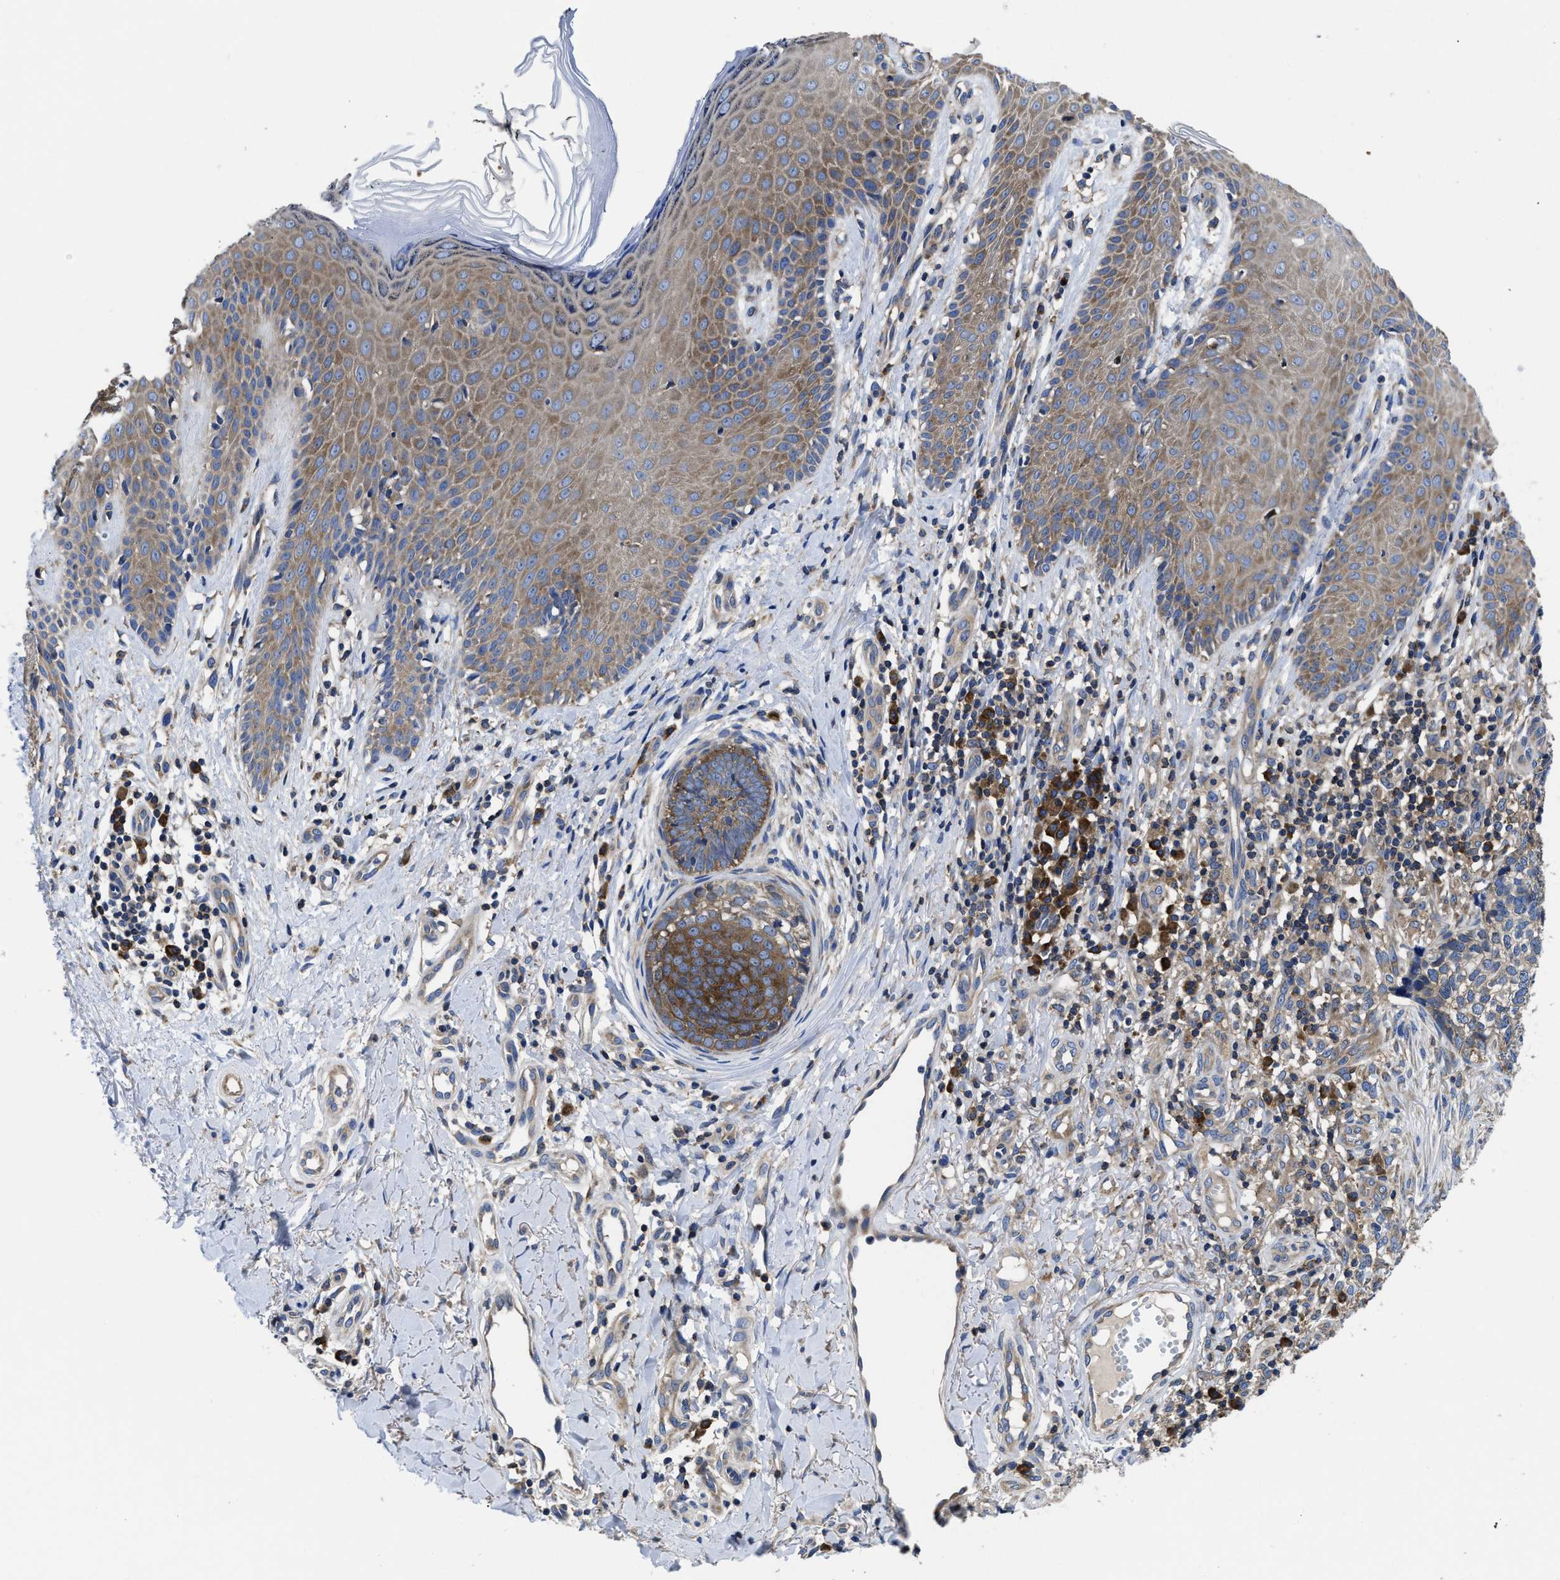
{"staining": {"intensity": "moderate", "quantity": ">75%", "location": "cytoplasmic/membranous"}, "tissue": "skin cancer", "cell_type": "Tumor cells", "image_type": "cancer", "snomed": [{"axis": "morphology", "description": "Basal cell carcinoma"}, {"axis": "topography", "description": "Skin"}], "caption": "The micrograph shows a brown stain indicating the presence of a protein in the cytoplasmic/membranous of tumor cells in skin basal cell carcinoma.", "gene": "YARS1", "patient": {"sex": "female", "age": 64}}